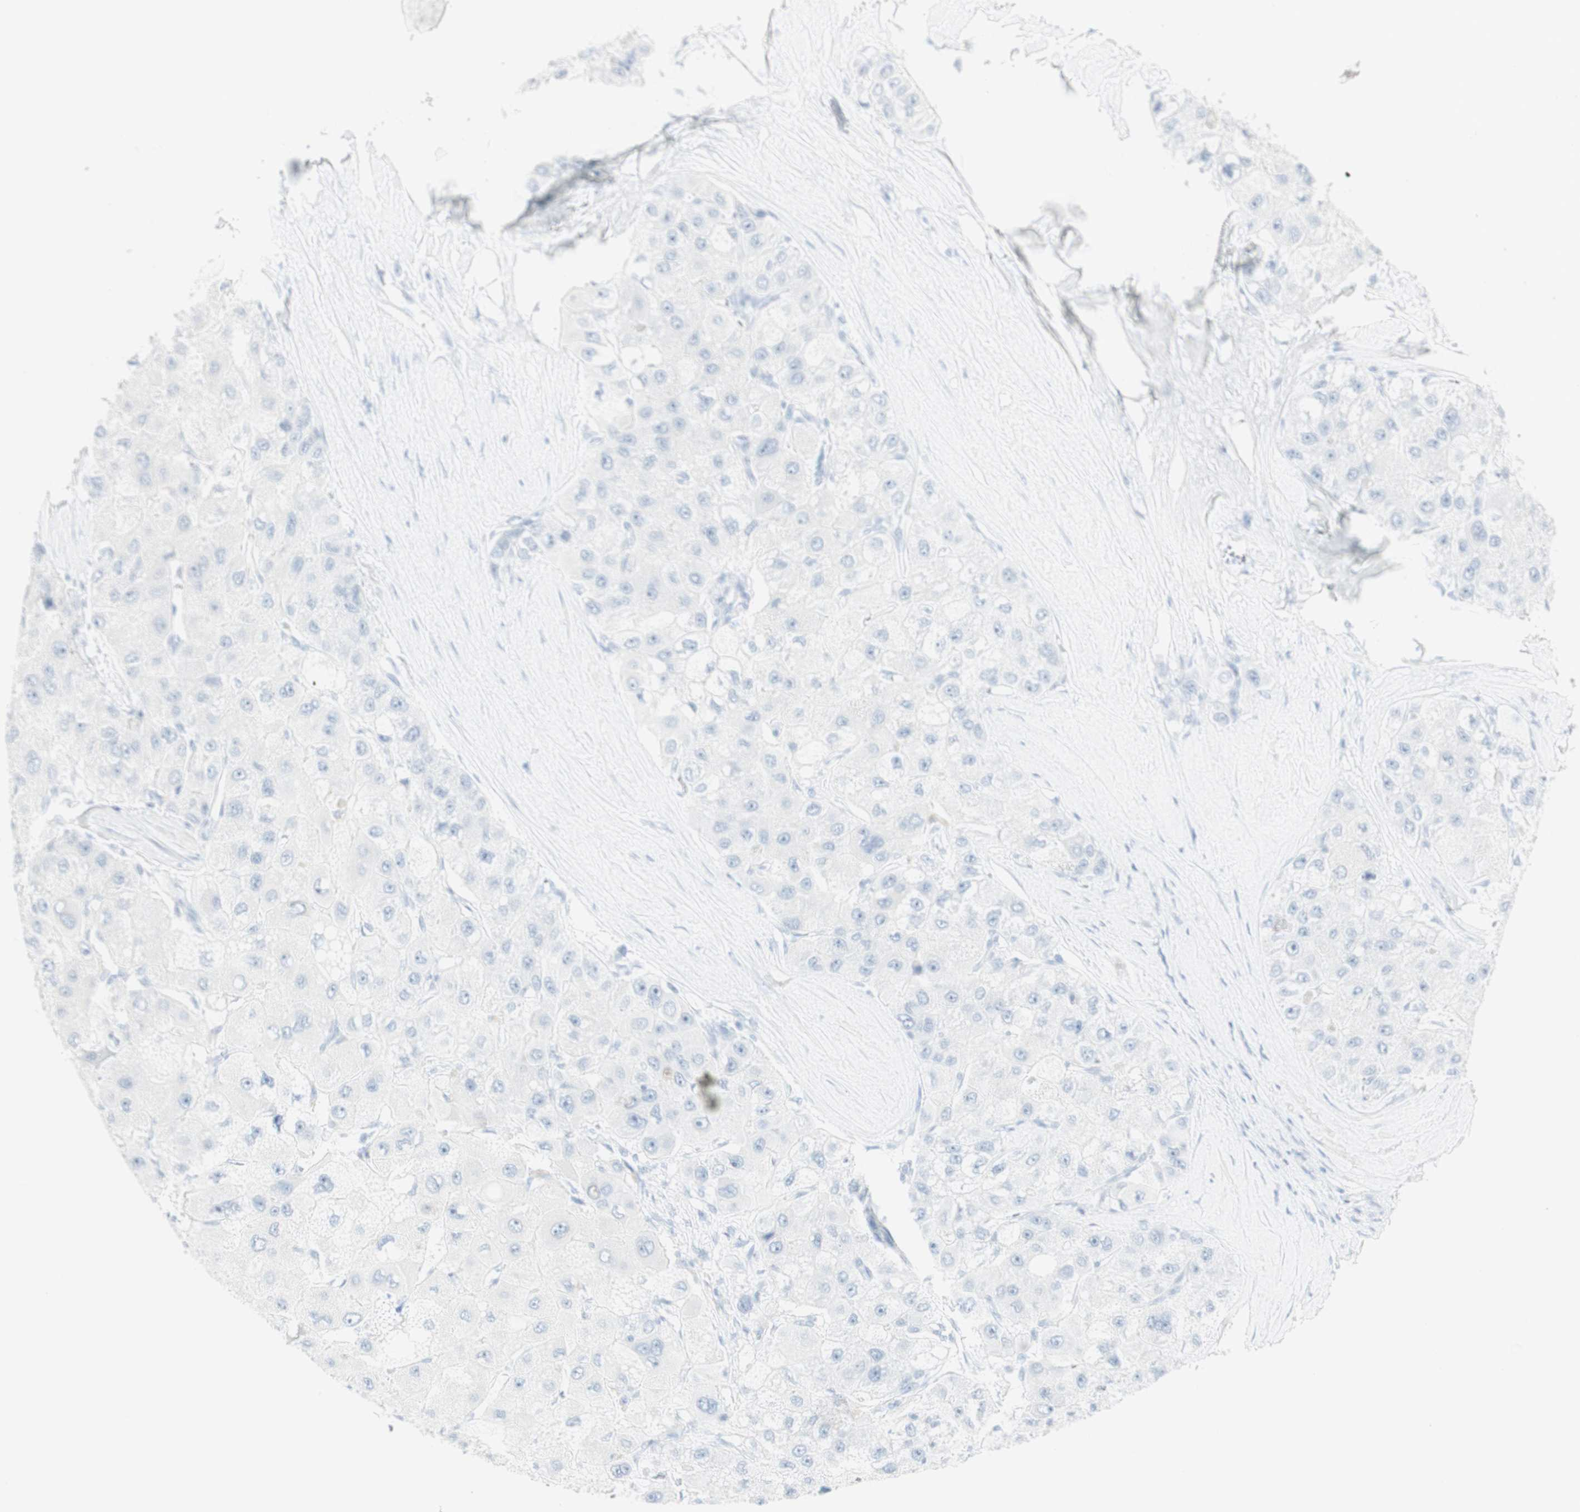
{"staining": {"intensity": "negative", "quantity": "none", "location": "none"}, "tissue": "liver cancer", "cell_type": "Tumor cells", "image_type": "cancer", "snomed": [{"axis": "morphology", "description": "Carcinoma, Hepatocellular, NOS"}, {"axis": "topography", "description": "Liver"}], "caption": "Tumor cells show no significant staining in liver hepatocellular carcinoma.", "gene": "NAPSA", "patient": {"sex": "male", "age": 80}}